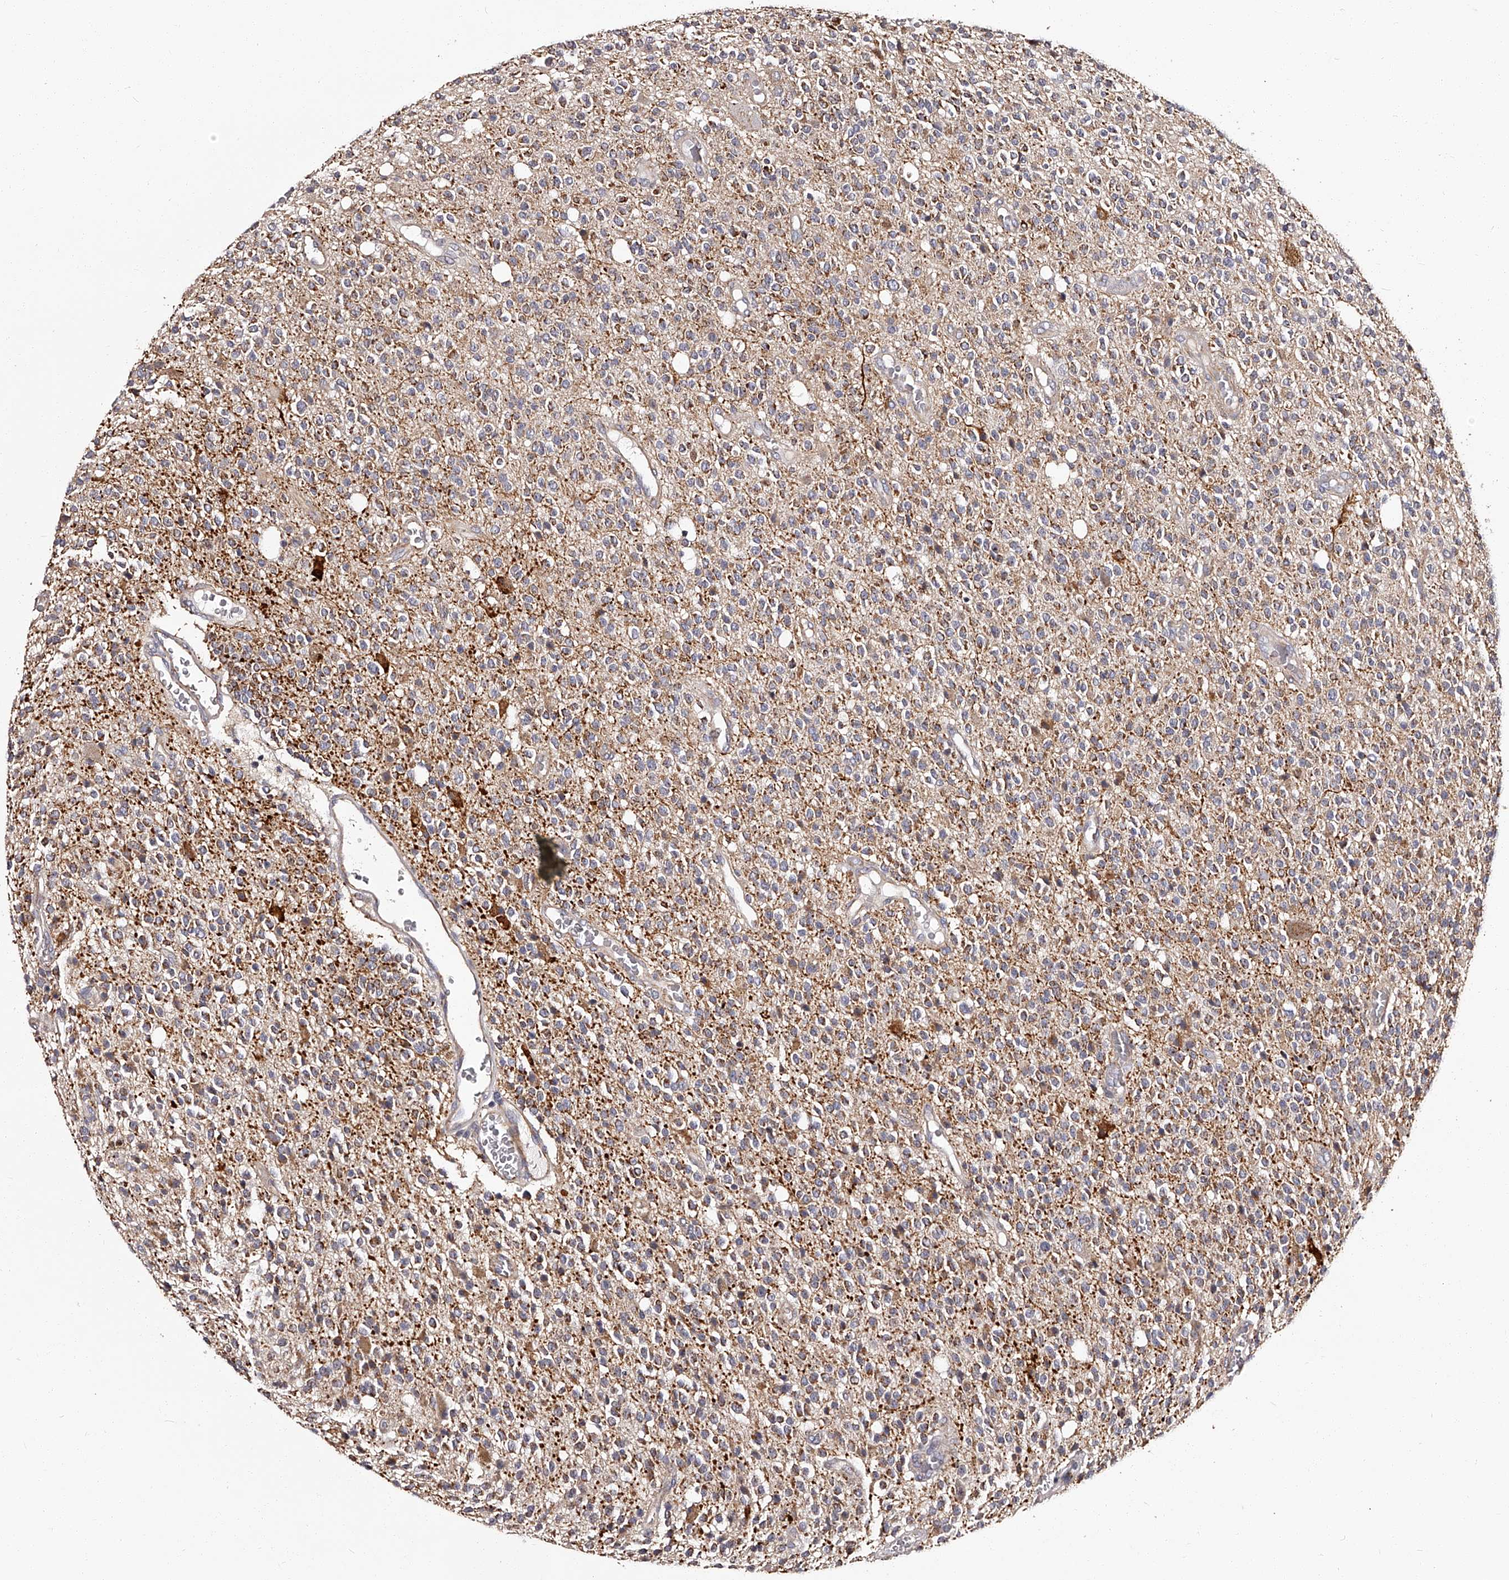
{"staining": {"intensity": "strong", "quantity": "25%-75%", "location": "cytoplasmic/membranous"}, "tissue": "glioma", "cell_type": "Tumor cells", "image_type": "cancer", "snomed": [{"axis": "morphology", "description": "Glioma, malignant, High grade"}, {"axis": "topography", "description": "Brain"}], "caption": "Protein staining demonstrates strong cytoplasmic/membranous expression in approximately 25%-75% of tumor cells in glioma.", "gene": "RSC1A1", "patient": {"sex": "male", "age": 34}}